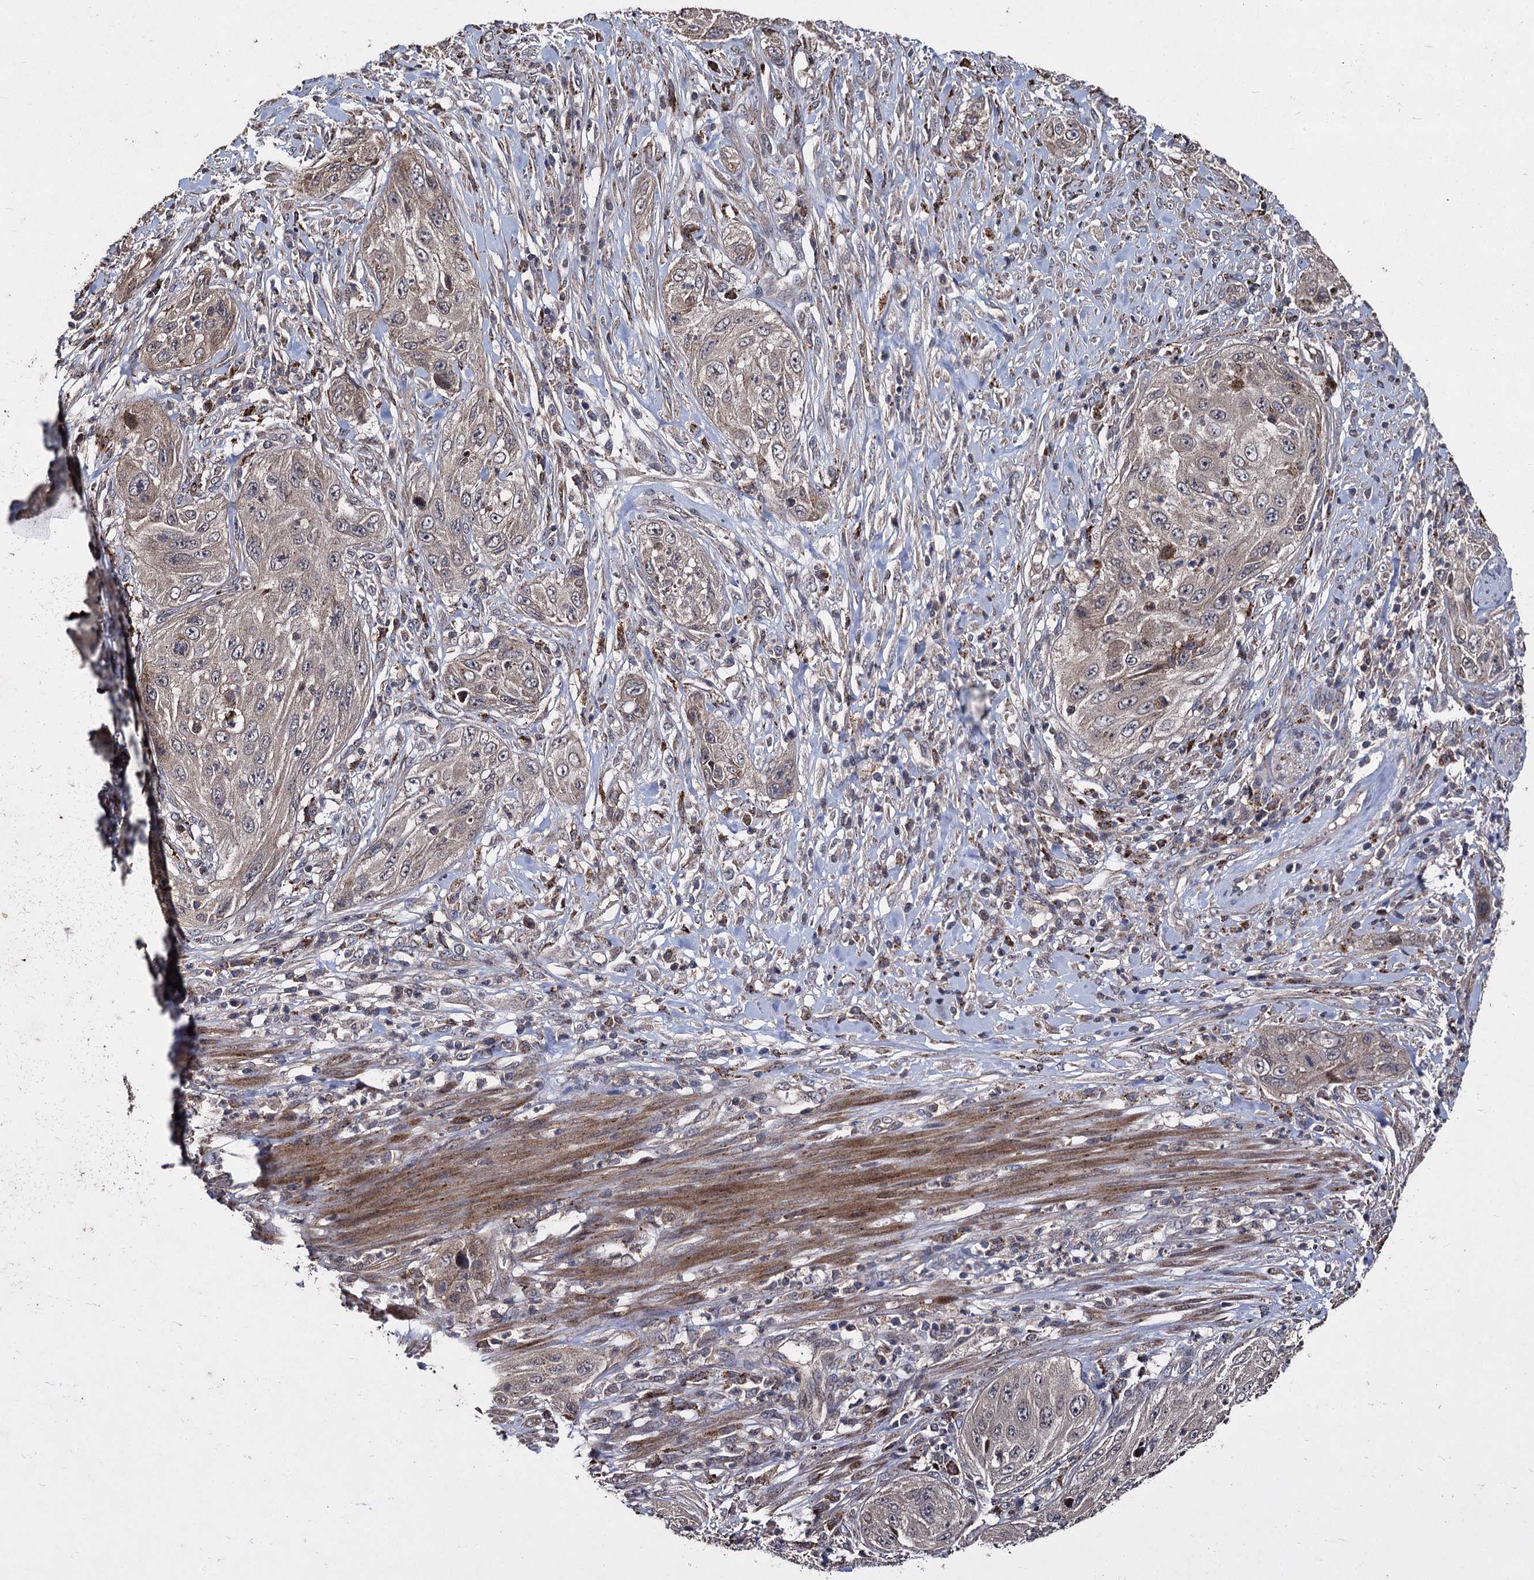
{"staining": {"intensity": "moderate", "quantity": "25%-75%", "location": "cytoplasmic/membranous"}, "tissue": "cervical cancer", "cell_type": "Tumor cells", "image_type": "cancer", "snomed": [{"axis": "morphology", "description": "Squamous cell carcinoma, NOS"}, {"axis": "topography", "description": "Cervix"}], "caption": "Immunohistochemistry of squamous cell carcinoma (cervical) demonstrates medium levels of moderate cytoplasmic/membranous positivity in about 25%-75% of tumor cells.", "gene": "BCL2L2", "patient": {"sex": "female", "age": 42}}